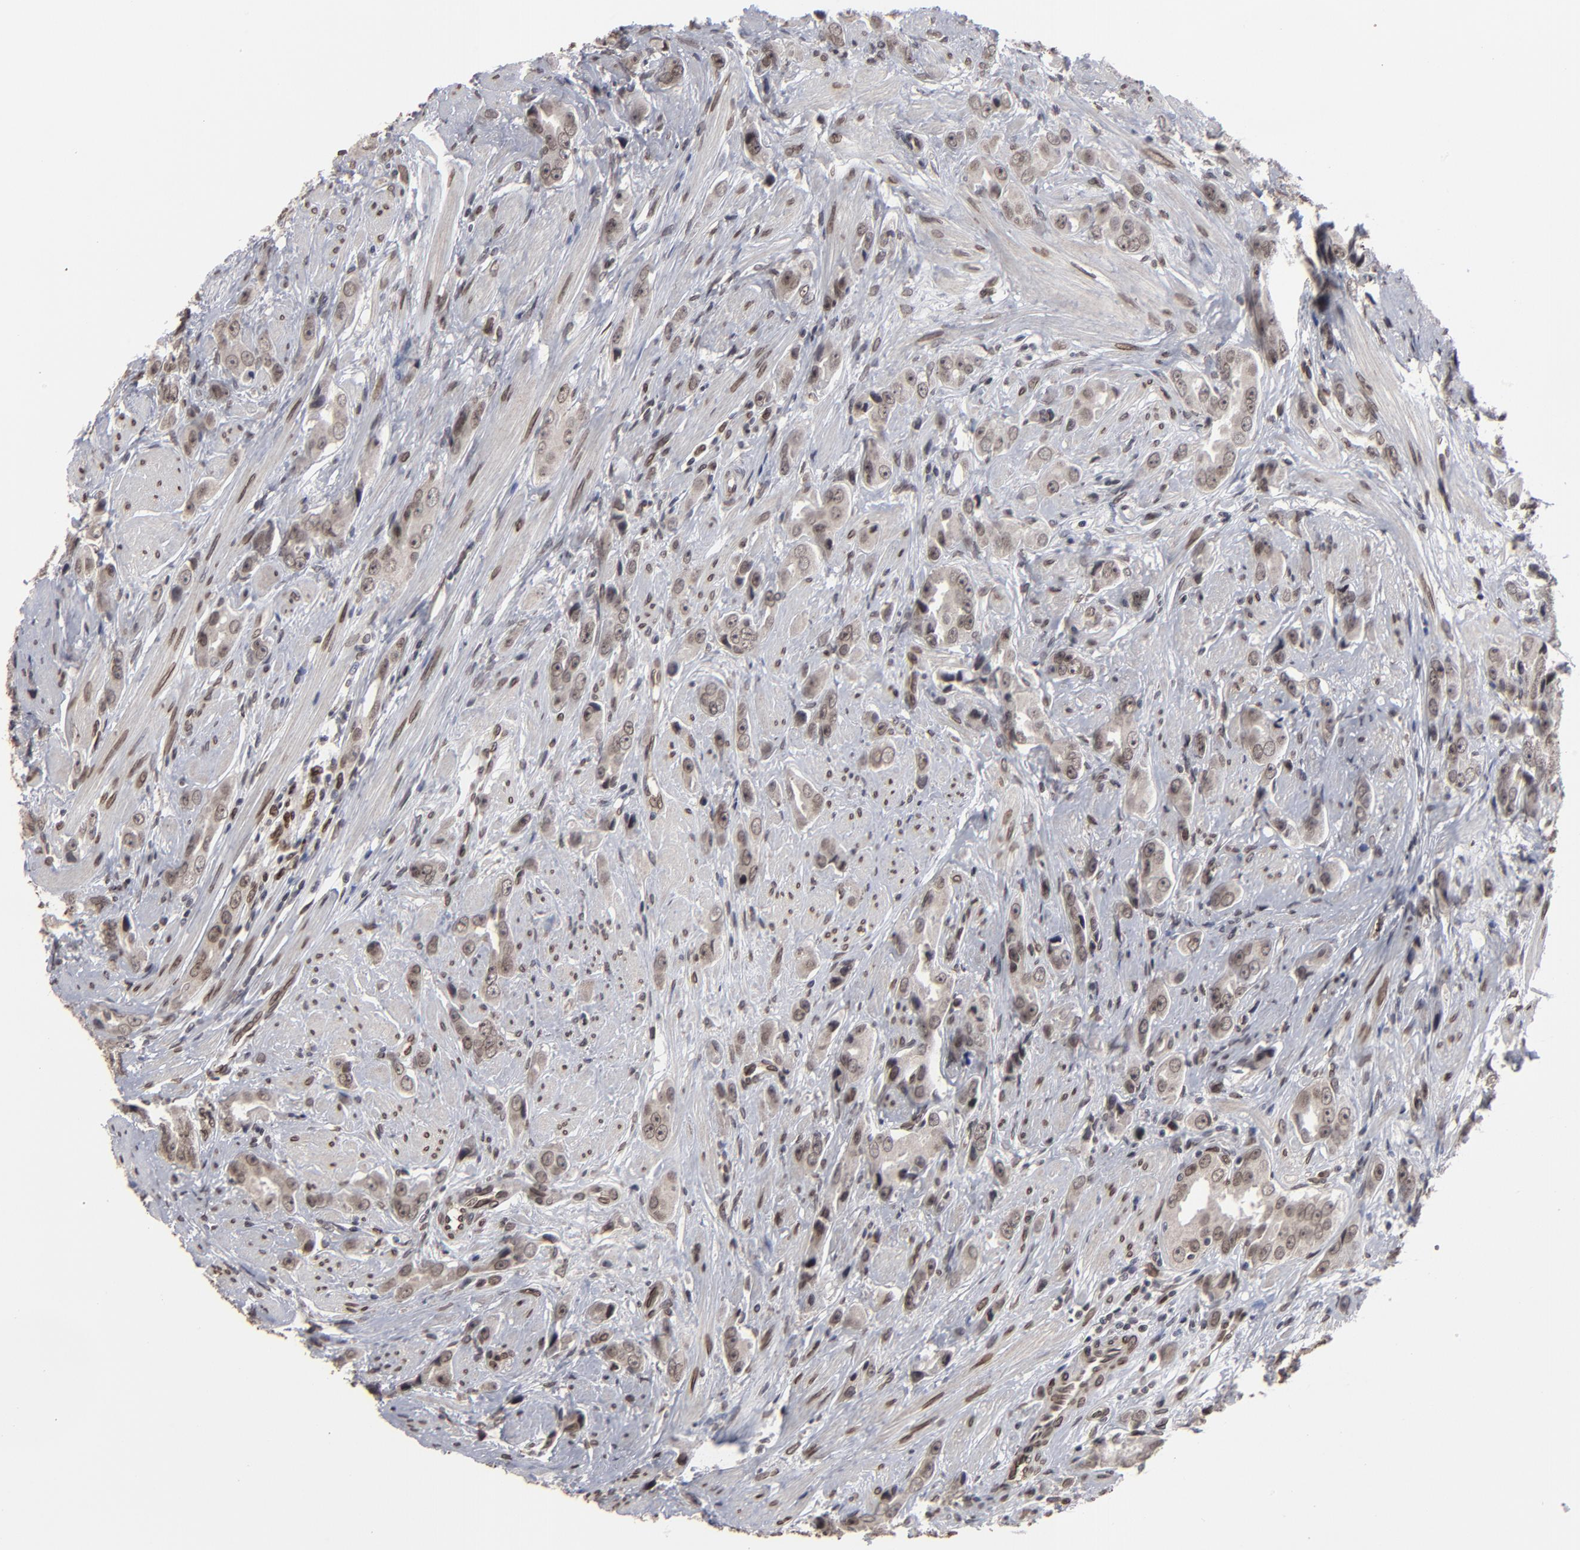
{"staining": {"intensity": "weak", "quantity": ">75%", "location": "nuclear"}, "tissue": "prostate cancer", "cell_type": "Tumor cells", "image_type": "cancer", "snomed": [{"axis": "morphology", "description": "Adenocarcinoma, Medium grade"}, {"axis": "topography", "description": "Prostate"}], "caption": "This is a histology image of immunohistochemistry (IHC) staining of prostate cancer (adenocarcinoma (medium-grade)), which shows weak expression in the nuclear of tumor cells.", "gene": "BAZ1A", "patient": {"sex": "male", "age": 53}}